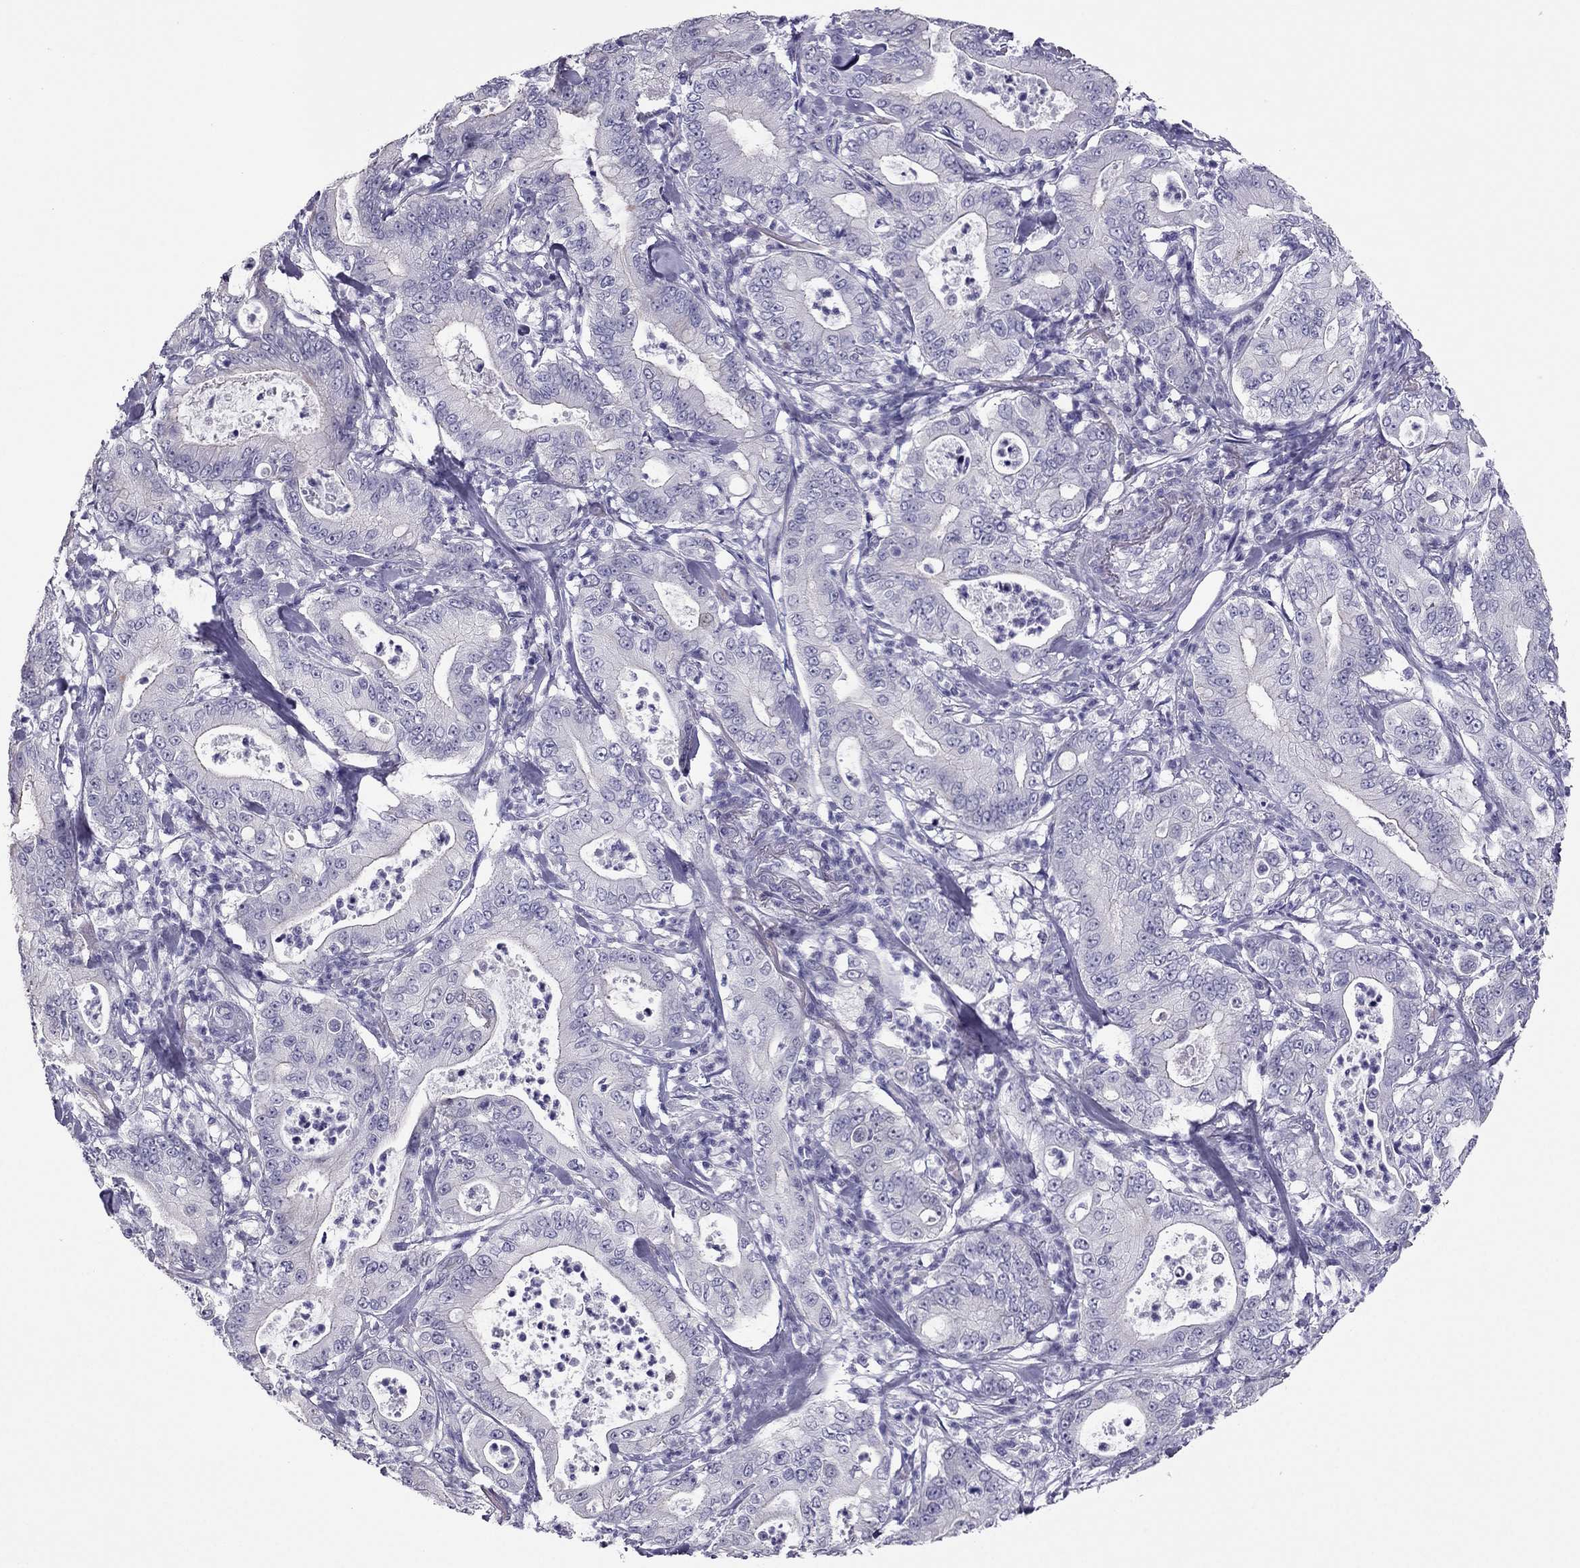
{"staining": {"intensity": "negative", "quantity": "none", "location": "none"}, "tissue": "pancreatic cancer", "cell_type": "Tumor cells", "image_type": "cancer", "snomed": [{"axis": "morphology", "description": "Adenocarcinoma, NOS"}, {"axis": "topography", "description": "Pancreas"}], "caption": "Human adenocarcinoma (pancreatic) stained for a protein using immunohistochemistry shows no expression in tumor cells.", "gene": "PDE6A", "patient": {"sex": "male", "age": 71}}